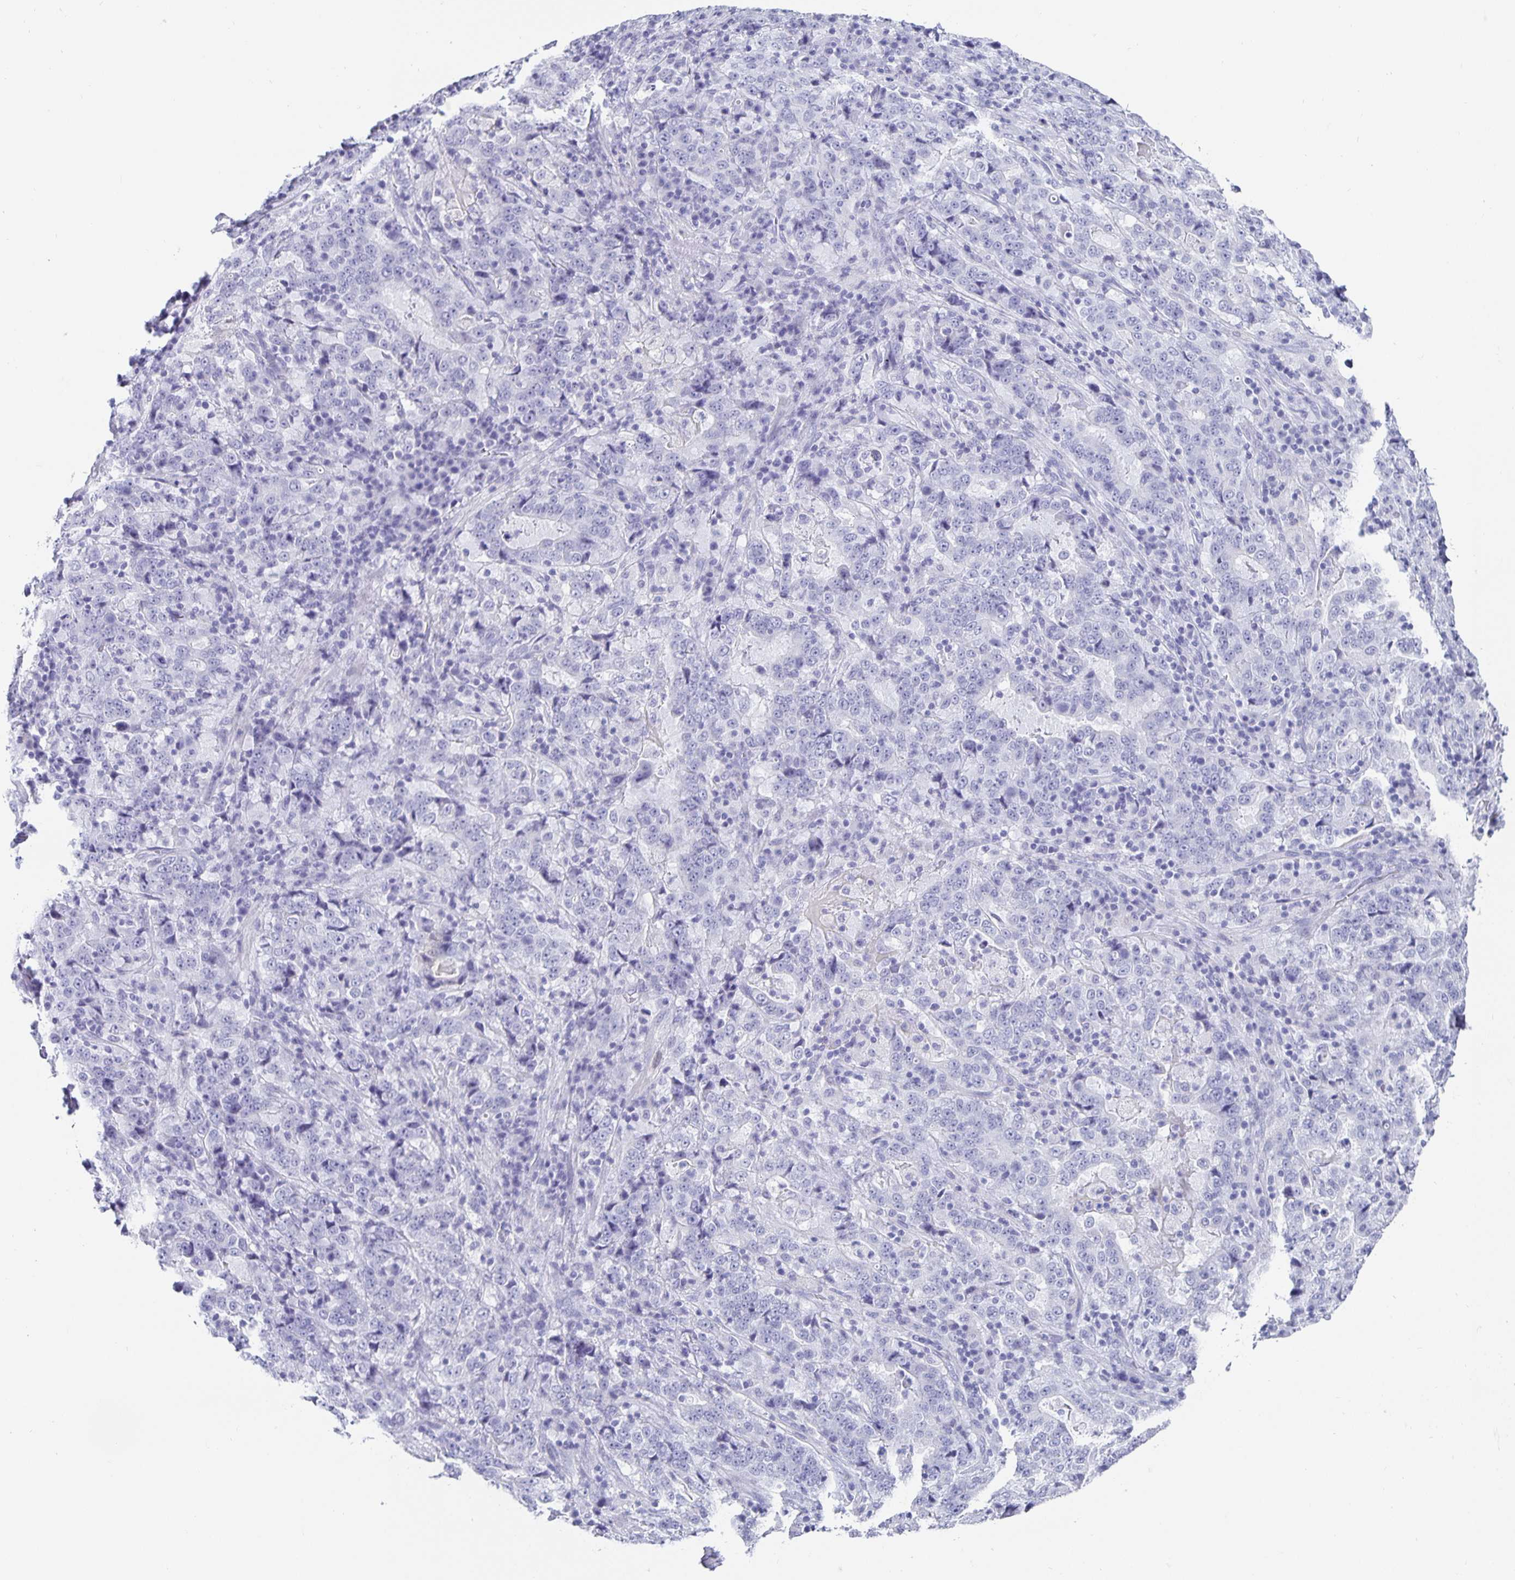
{"staining": {"intensity": "negative", "quantity": "none", "location": "none"}, "tissue": "stomach cancer", "cell_type": "Tumor cells", "image_type": "cancer", "snomed": [{"axis": "morphology", "description": "Normal tissue, NOS"}, {"axis": "morphology", "description": "Adenocarcinoma, NOS"}, {"axis": "topography", "description": "Stomach, upper"}, {"axis": "topography", "description": "Stomach"}], "caption": "Immunohistochemistry micrograph of stomach cancer (adenocarcinoma) stained for a protein (brown), which demonstrates no positivity in tumor cells.", "gene": "CHGA", "patient": {"sex": "male", "age": 59}}